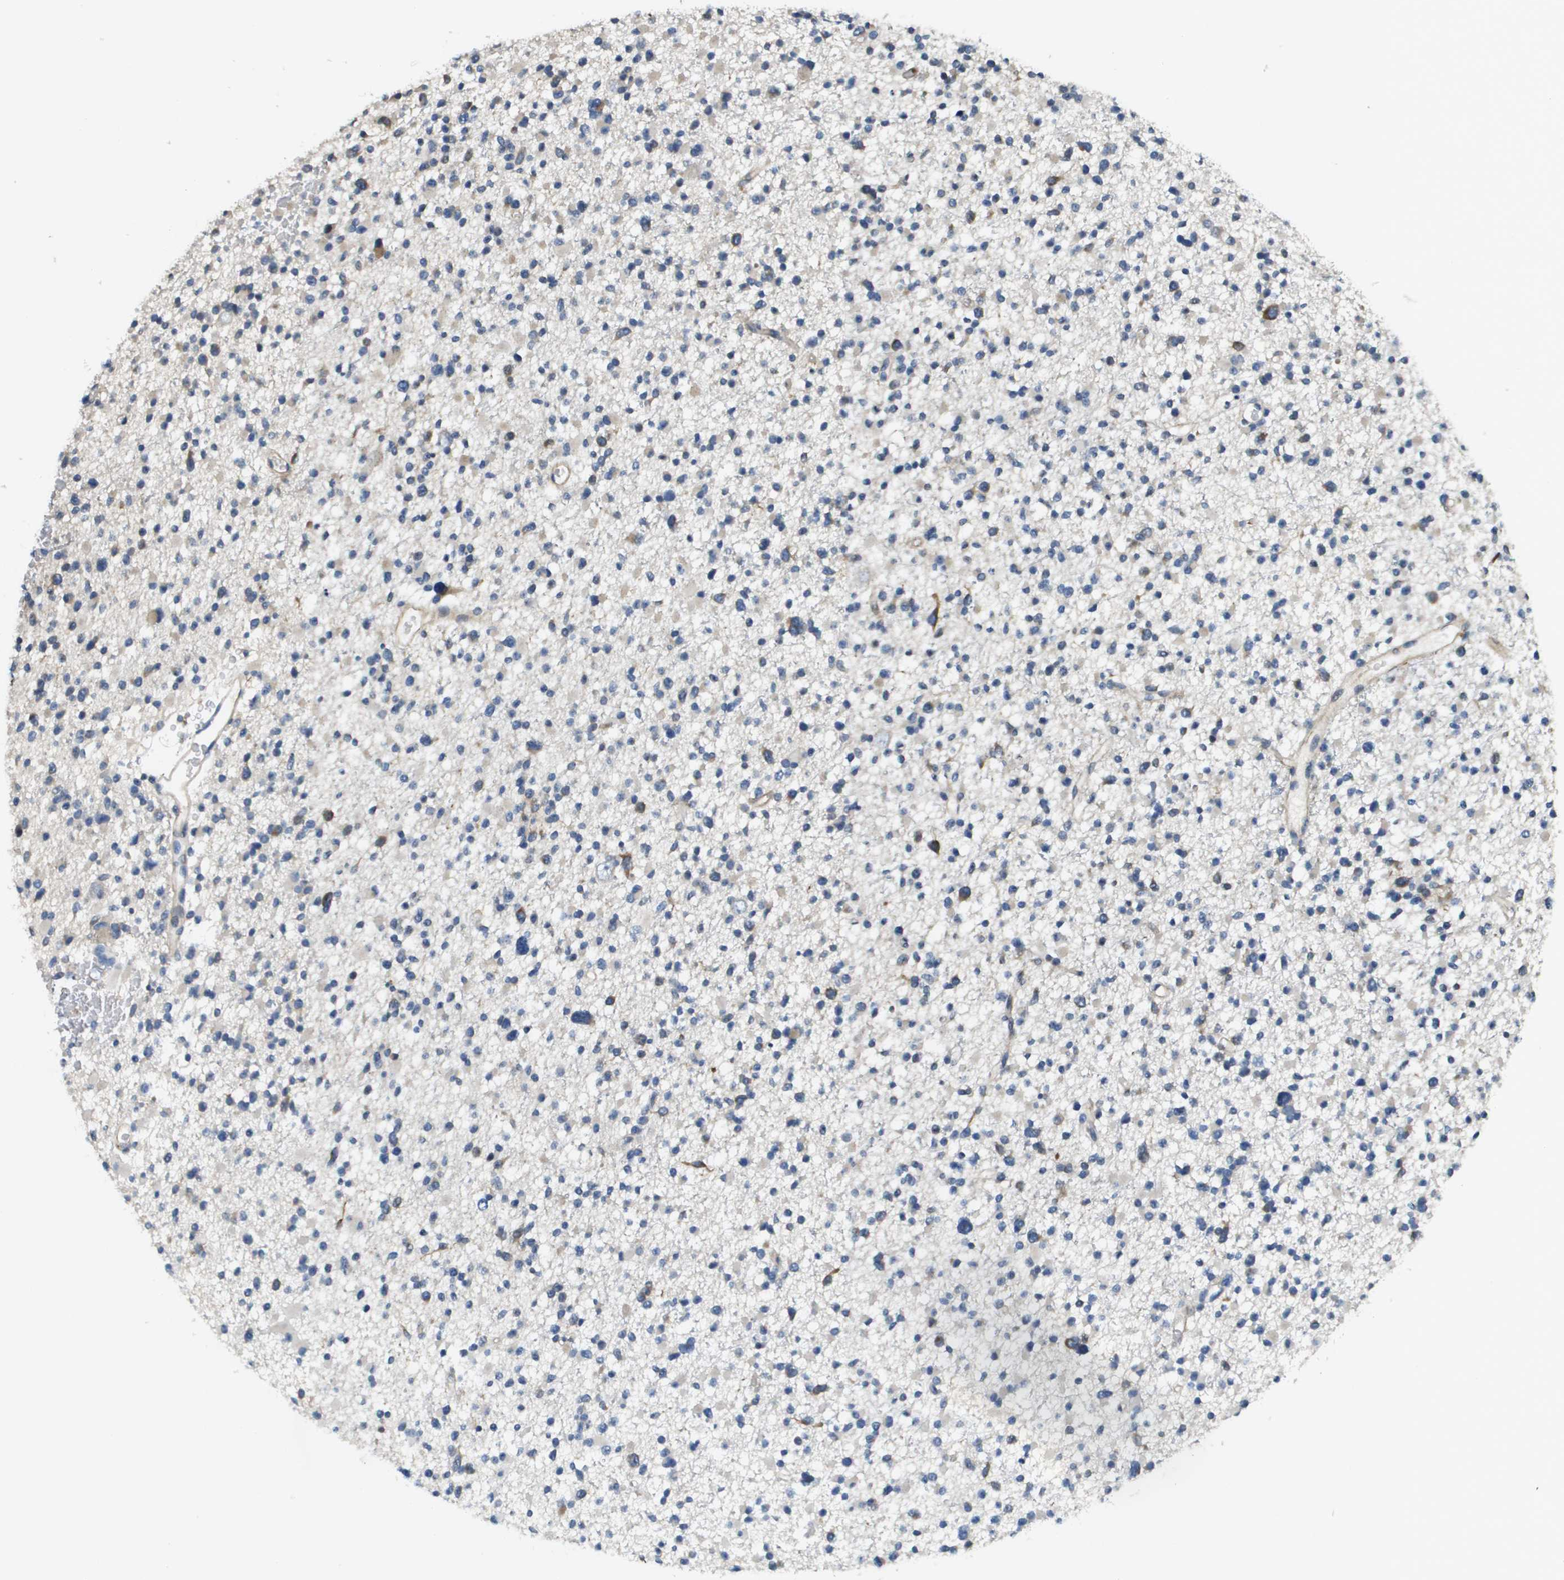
{"staining": {"intensity": "negative", "quantity": "none", "location": "none"}, "tissue": "glioma", "cell_type": "Tumor cells", "image_type": "cancer", "snomed": [{"axis": "morphology", "description": "Glioma, malignant, Low grade"}, {"axis": "topography", "description": "Brain"}], "caption": "An image of malignant low-grade glioma stained for a protein demonstrates no brown staining in tumor cells.", "gene": "SCN4B", "patient": {"sex": "female", "age": 22}}